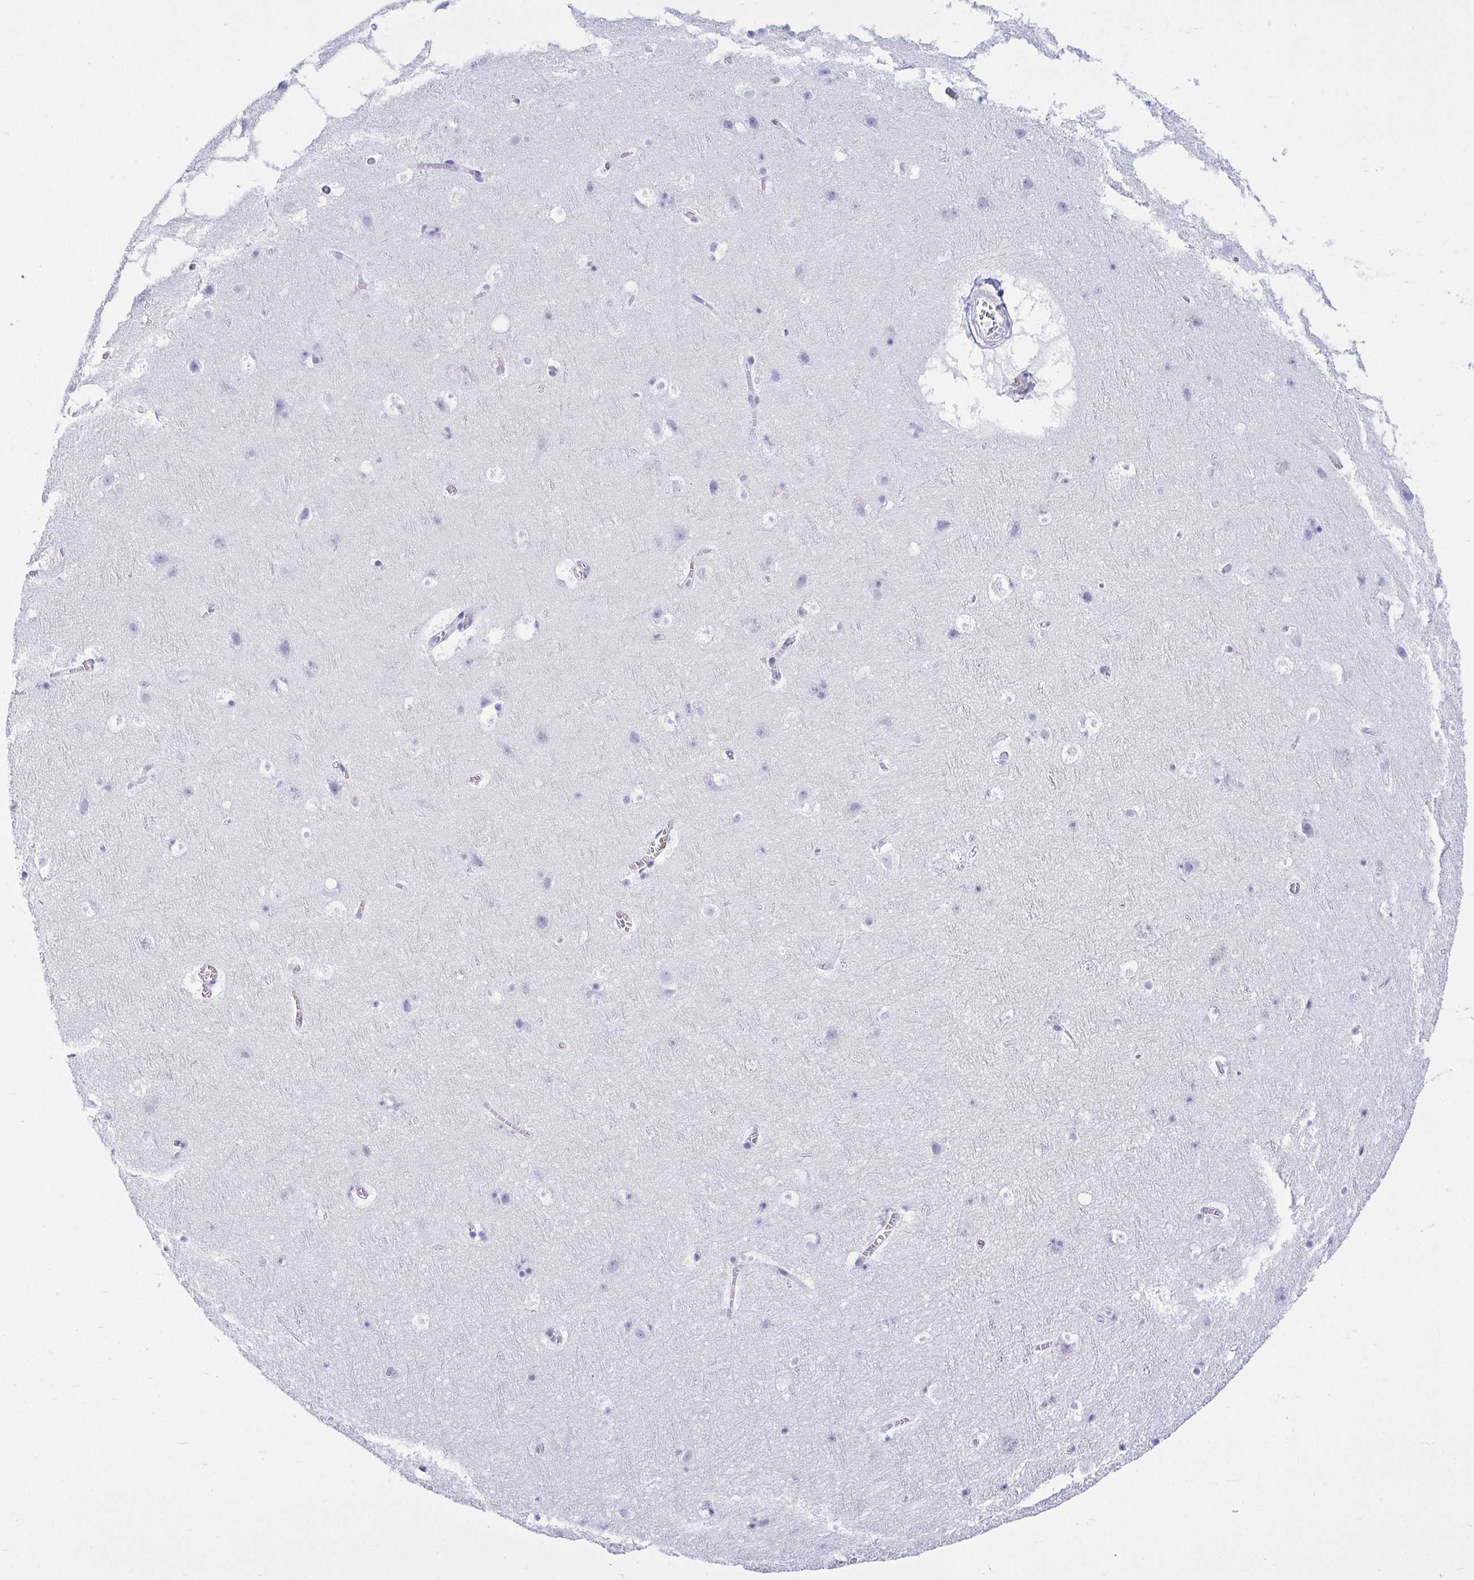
{"staining": {"intensity": "negative", "quantity": "none", "location": "none"}, "tissue": "cerebral cortex", "cell_type": "Endothelial cells", "image_type": "normal", "snomed": [{"axis": "morphology", "description": "Normal tissue, NOS"}, {"axis": "topography", "description": "Cerebral cortex"}], "caption": "The immunohistochemistry (IHC) photomicrograph has no significant staining in endothelial cells of cerebral cortex. Brightfield microscopy of immunohistochemistry (IHC) stained with DAB (brown) and hematoxylin (blue), captured at high magnification.", "gene": "CLGN", "patient": {"sex": "female", "age": 42}}